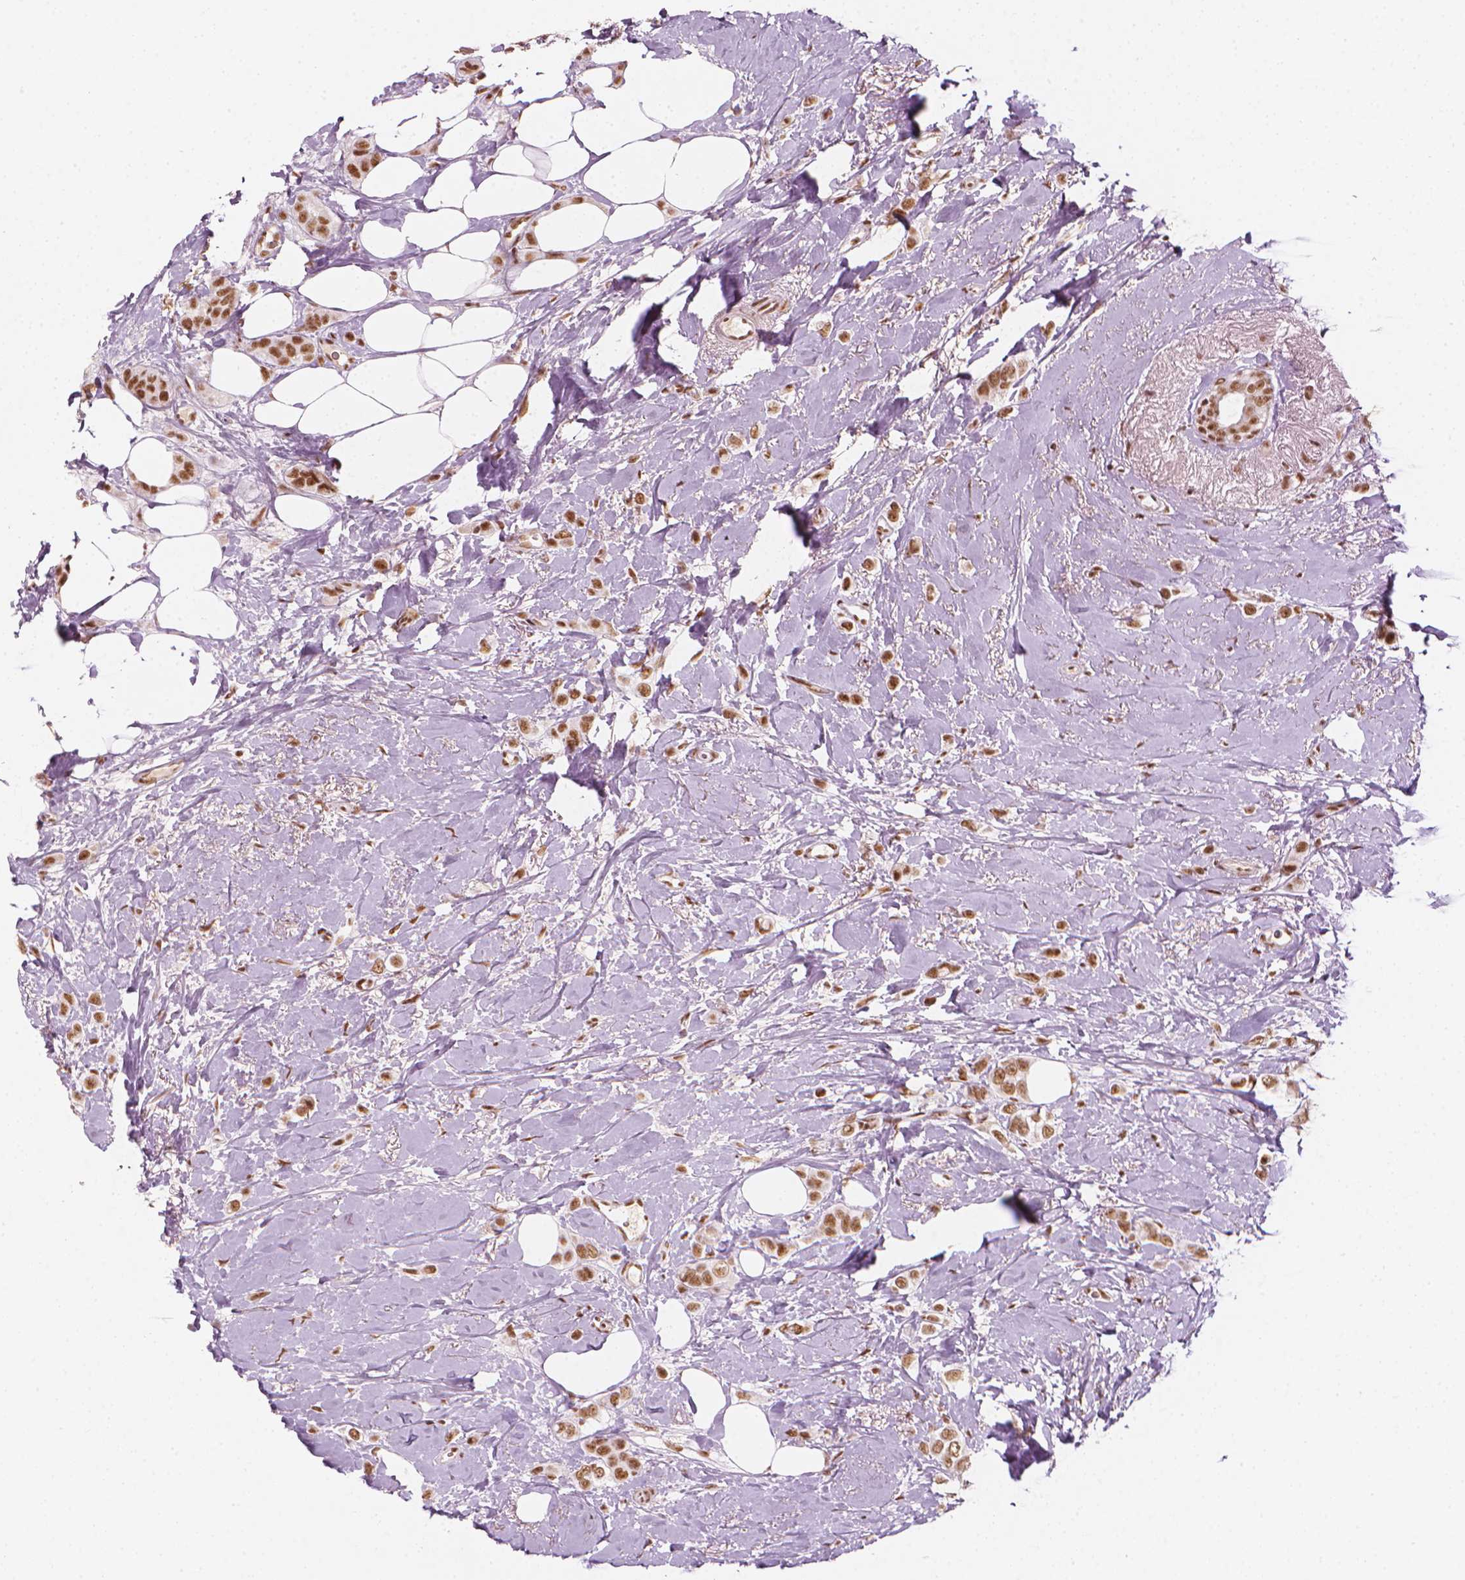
{"staining": {"intensity": "moderate", "quantity": ">75%", "location": "nuclear"}, "tissue": "breast cancer", "cell_type": "Tumor cells", "image_type": "cancer", "snomed": [{"axis": "morphology", "description": "Lobular carcinoma"}, {"axis": "topography", "description": "Breast"}], "caption": "This histopathology image exhibits IHC staining of human breast cancer (lobular carcinoma), with medium moderate nuclear staining in about >75% of tumor cells.", "gene": "ELF2", "patient": {"sex": "female", "age": 66}}